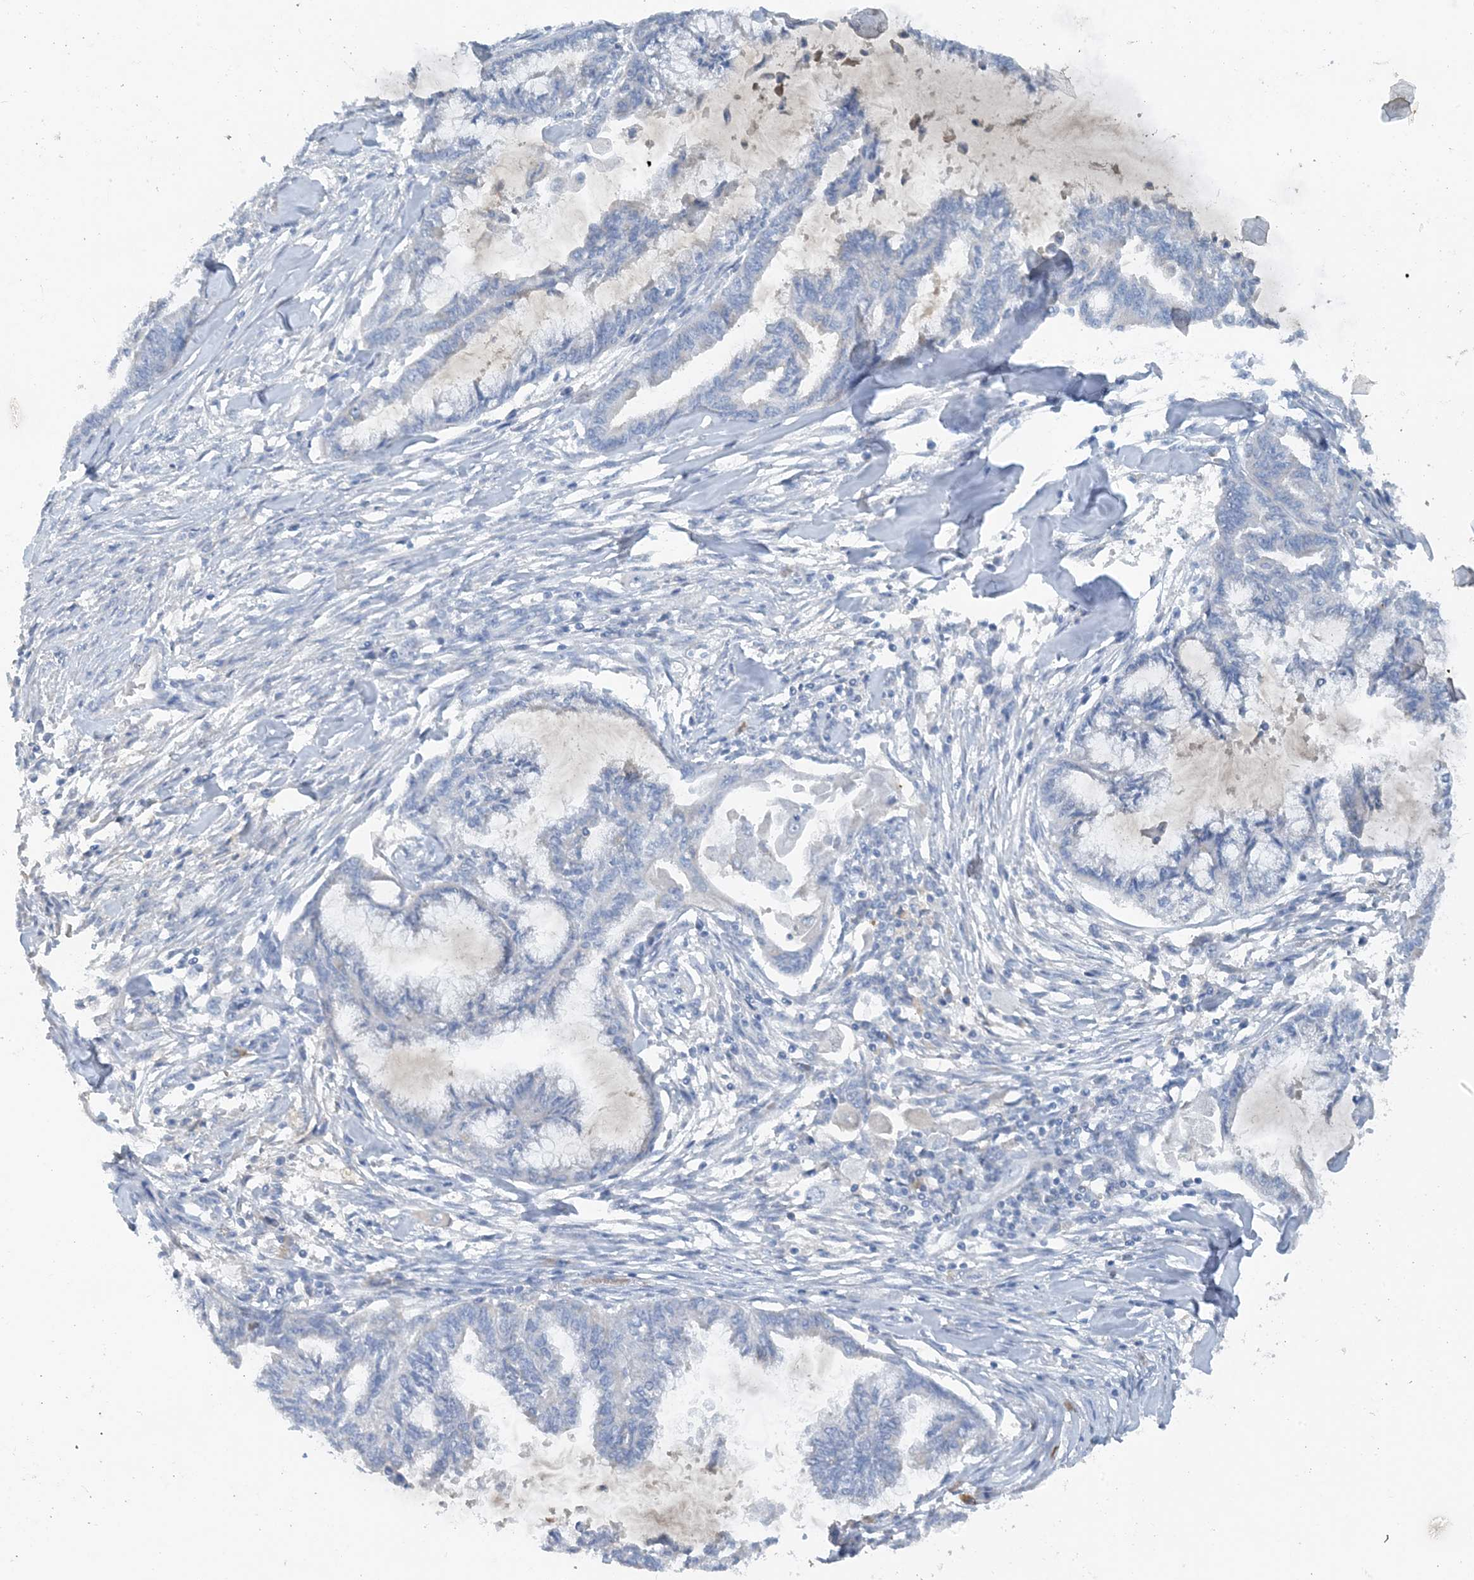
{"staining": {"intensity": "negative", "quantity": "none", "location": "none"}, "tissue": "endometrial cancer", "cell_type": "Tumor cells", "image_type": "cancer", "snomed": [{"axis": "morphology", "description": "Adenocarcinoma, NOS"}, {"axis": "topography", "description": "Endometrium"}], "caption": "DAB immunohistochemical staining of human endometrial adenocarcinoma displays no significant positivity in tumor cells. Brightfield microscopy of IHC stained with DAB (3,3'-diaminobenzidine) (brown) and hematoxylin (blue), captured at high magnification.", "gene": "CTRL", "patient": {"sex": "female", "age": 86}}